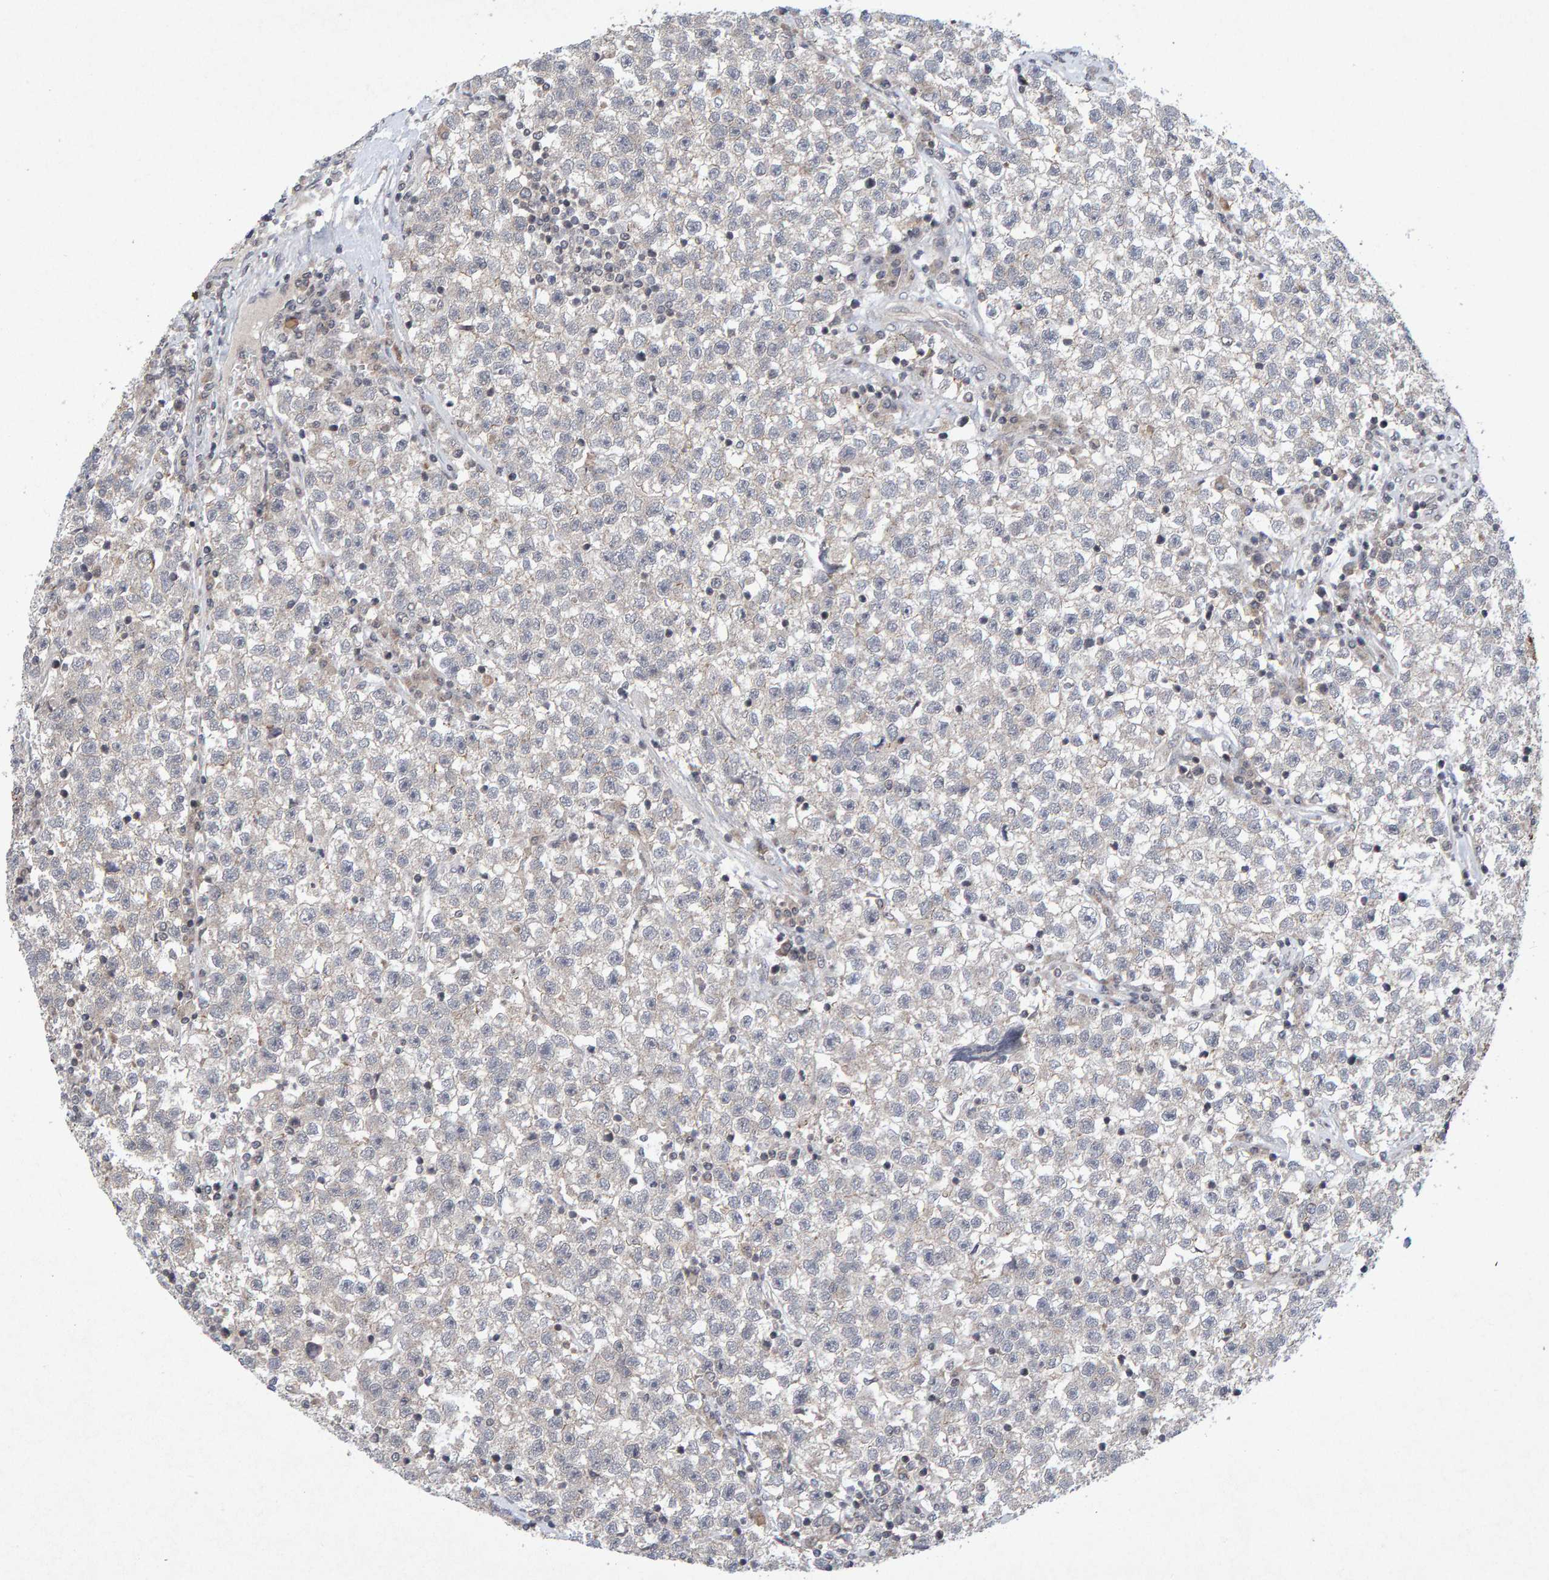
{"staining": {"intensity": "negative", "quantity": "none", "location": "none"}, "tissue": "testis cancer", "cell_type": "Tumor cells", "image_type": "cancer", "snomed": [{"axis": "morphology", "description": "Seminoma, NOS"}, {"axis": "topography", "description": "Testis"}], "caption": "Immunohistochemical staining of human testis cancer (seminoma) exhibits no significant positivity in tumor cells.", "gene": "CDH2", "patient": {"sex": "male", "age": 22}}